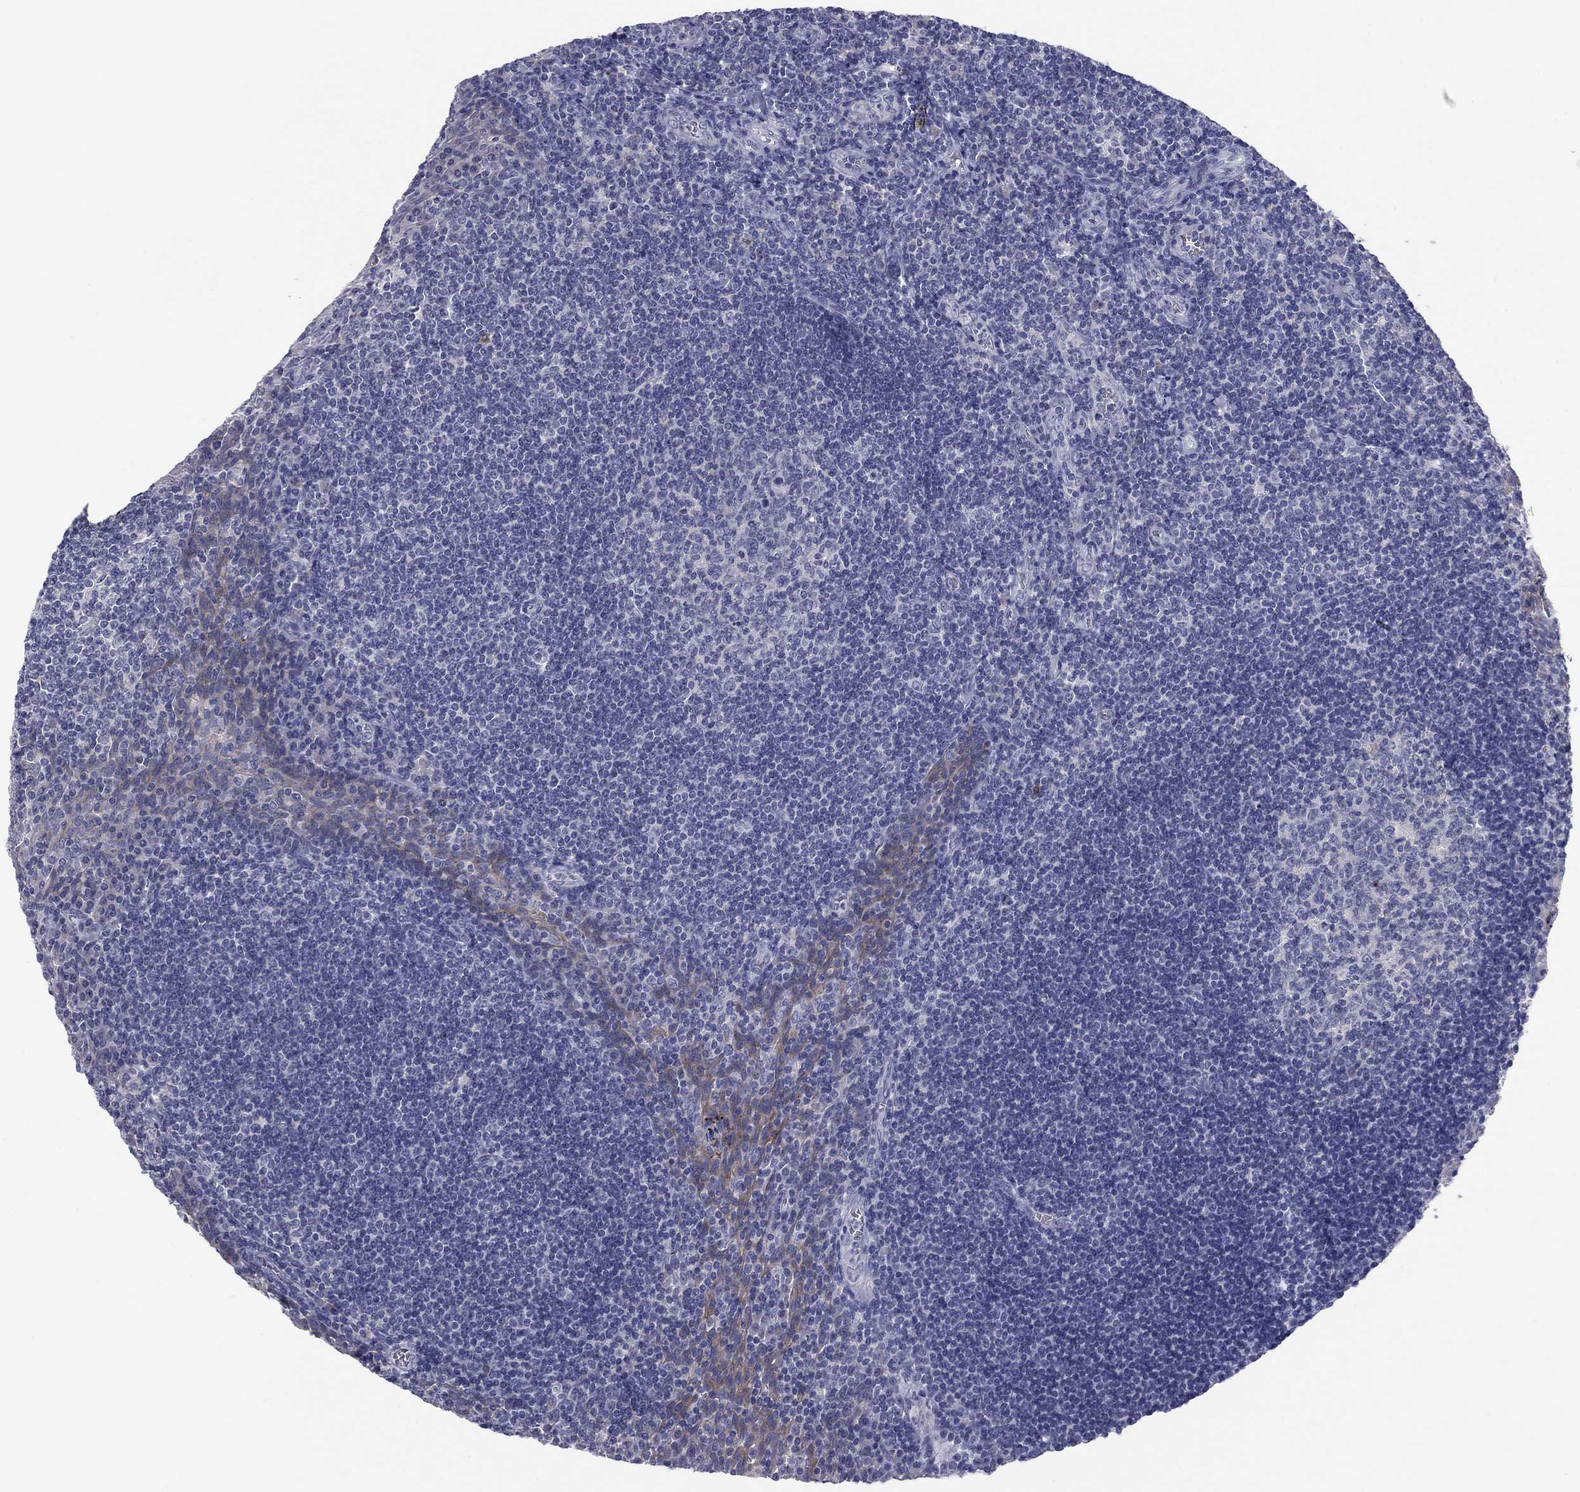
{"staining": {"intensity": "negative", "quantity": "none", "location": "none"}, "tissue": "tonsil", "cell_type": "Germinal center cells", "image_type": "normal", "snomed": [{"axis": "morphology", "description": "Normal tissue, NOS"}, {"axis": "morphology", "description": "Inflammation, NOS"}, {"axis": "topography", "description": "Tonsil"}], "caption": "This is an immunohistochemistry histopathology image of benign tonsil. There is no expression in germinal center cells.", "gene": "CNTNAP4", "patient": {"sex": "female", "age": 31}}